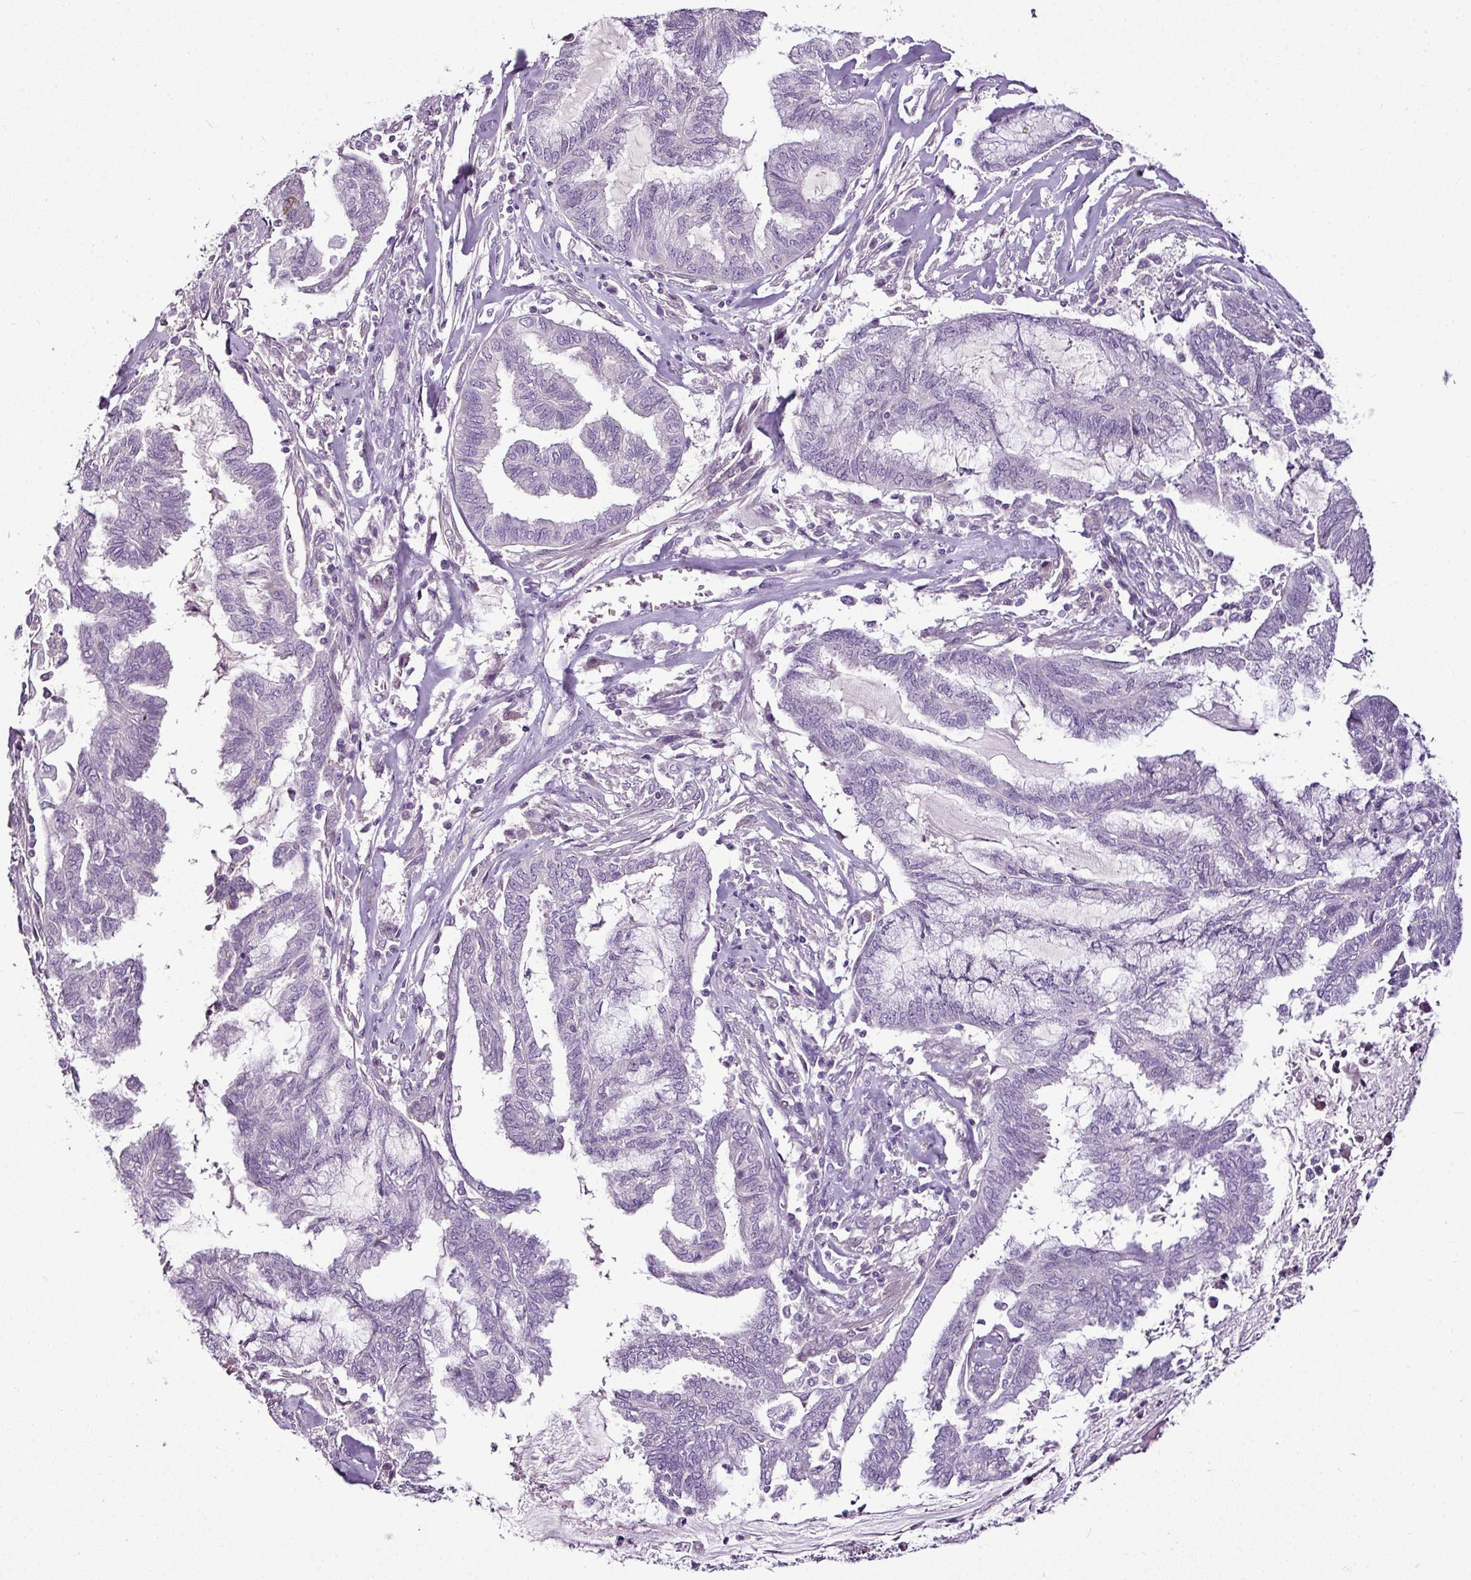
{"staining": {"intensity": "negative", "quantity": "none", "location": "none"}, "tissue": "endometrial cancer", "cell_type": "Tumor cells", "image_type": "cancer", "snomed": [{"axis": "morphology", "description": "Adenocarcinoma, NOS"}, {"axis": "topography", "description": "Endometrium"}], "caption": "Adenocarcinoma (endometrial) was stained to show a protein in brown. There is no significant positivity in tumor cells. (Brightfield microscopy of DAB IHC at high magnification).", "gene": "TEX30", "patient": {"sex": "female", "age": 86}}